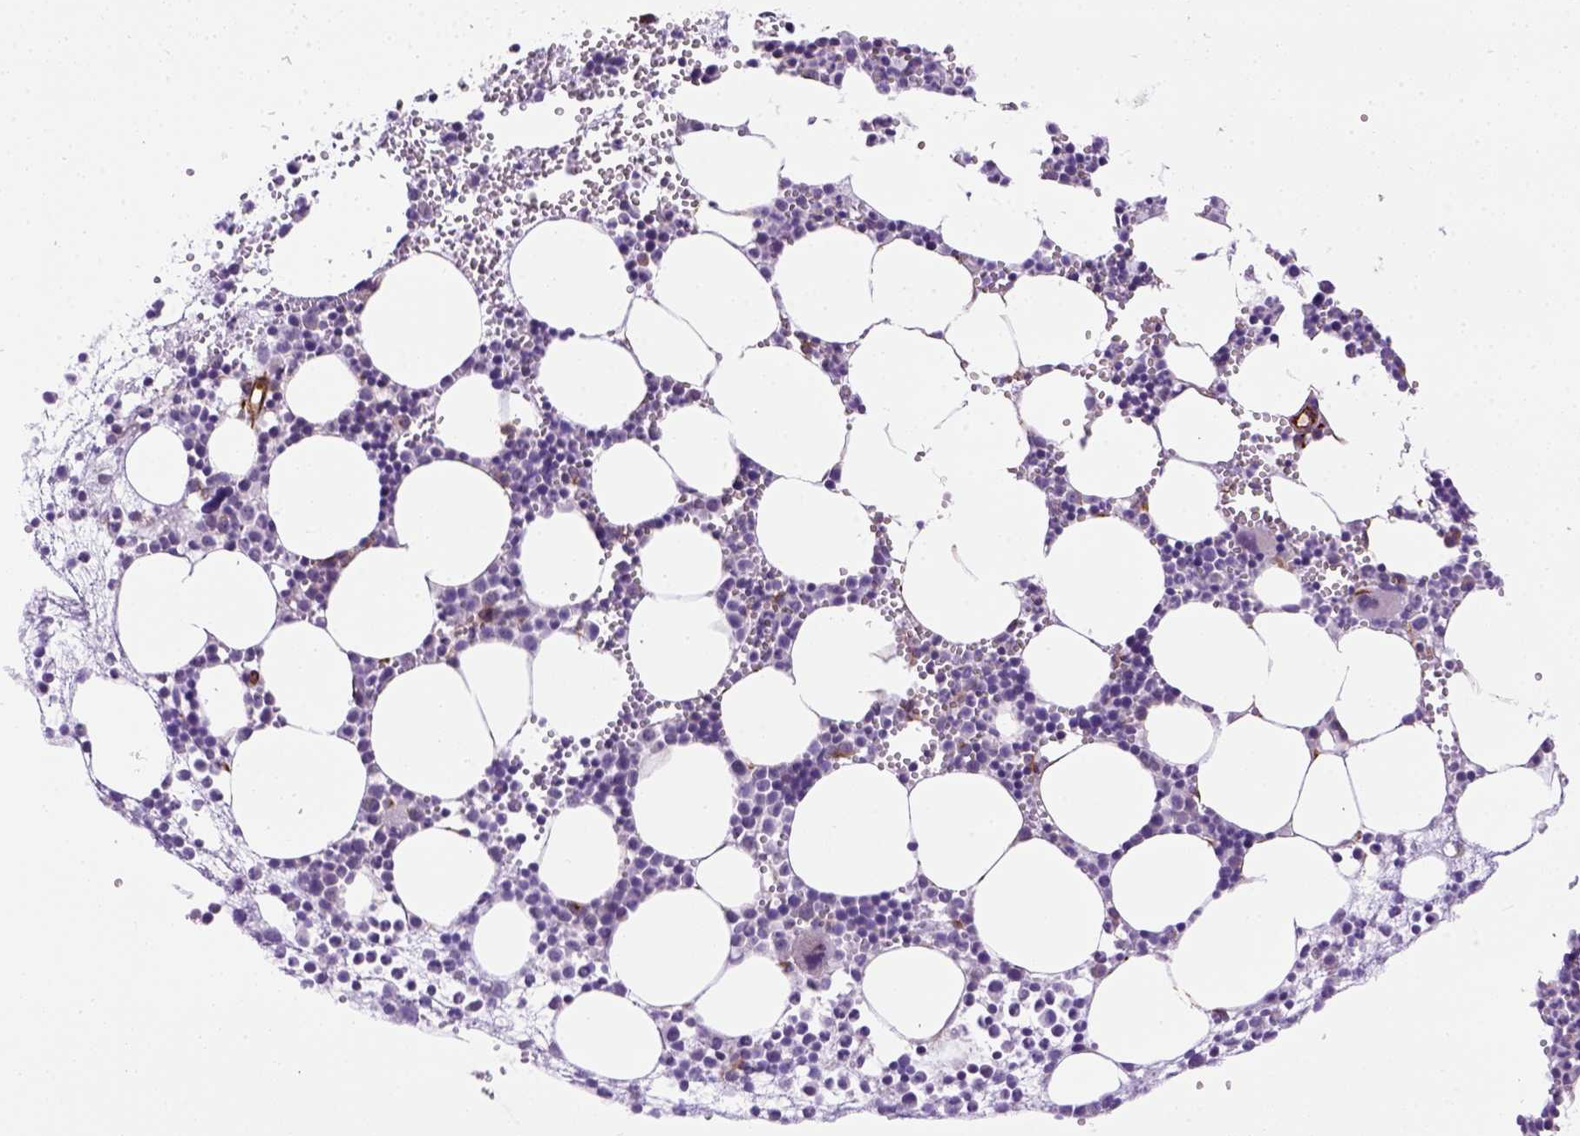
{"staining": {"intensity": "moderate", "quantity": "<25%", "location": "cytoplasmic/membranous"}, "tissue": "bone marrow", "cell_type": "Hematopoietic cells", "image_type": "normal", "snomed": [{"axis": "morphology", "description": "Normal tissue, NOS"}, {"axis": "topography", "description": "Bone marrow"}], "caption": "Bone marrow stained with immunohistochemistry demonstrates moderate cytoplasmic/membranous staining in approximately <25% of hematopoietic cells. Nuclei are stained in blue.", "gene": "KAZN", "patient": {"sex": "male", "age": 89}}